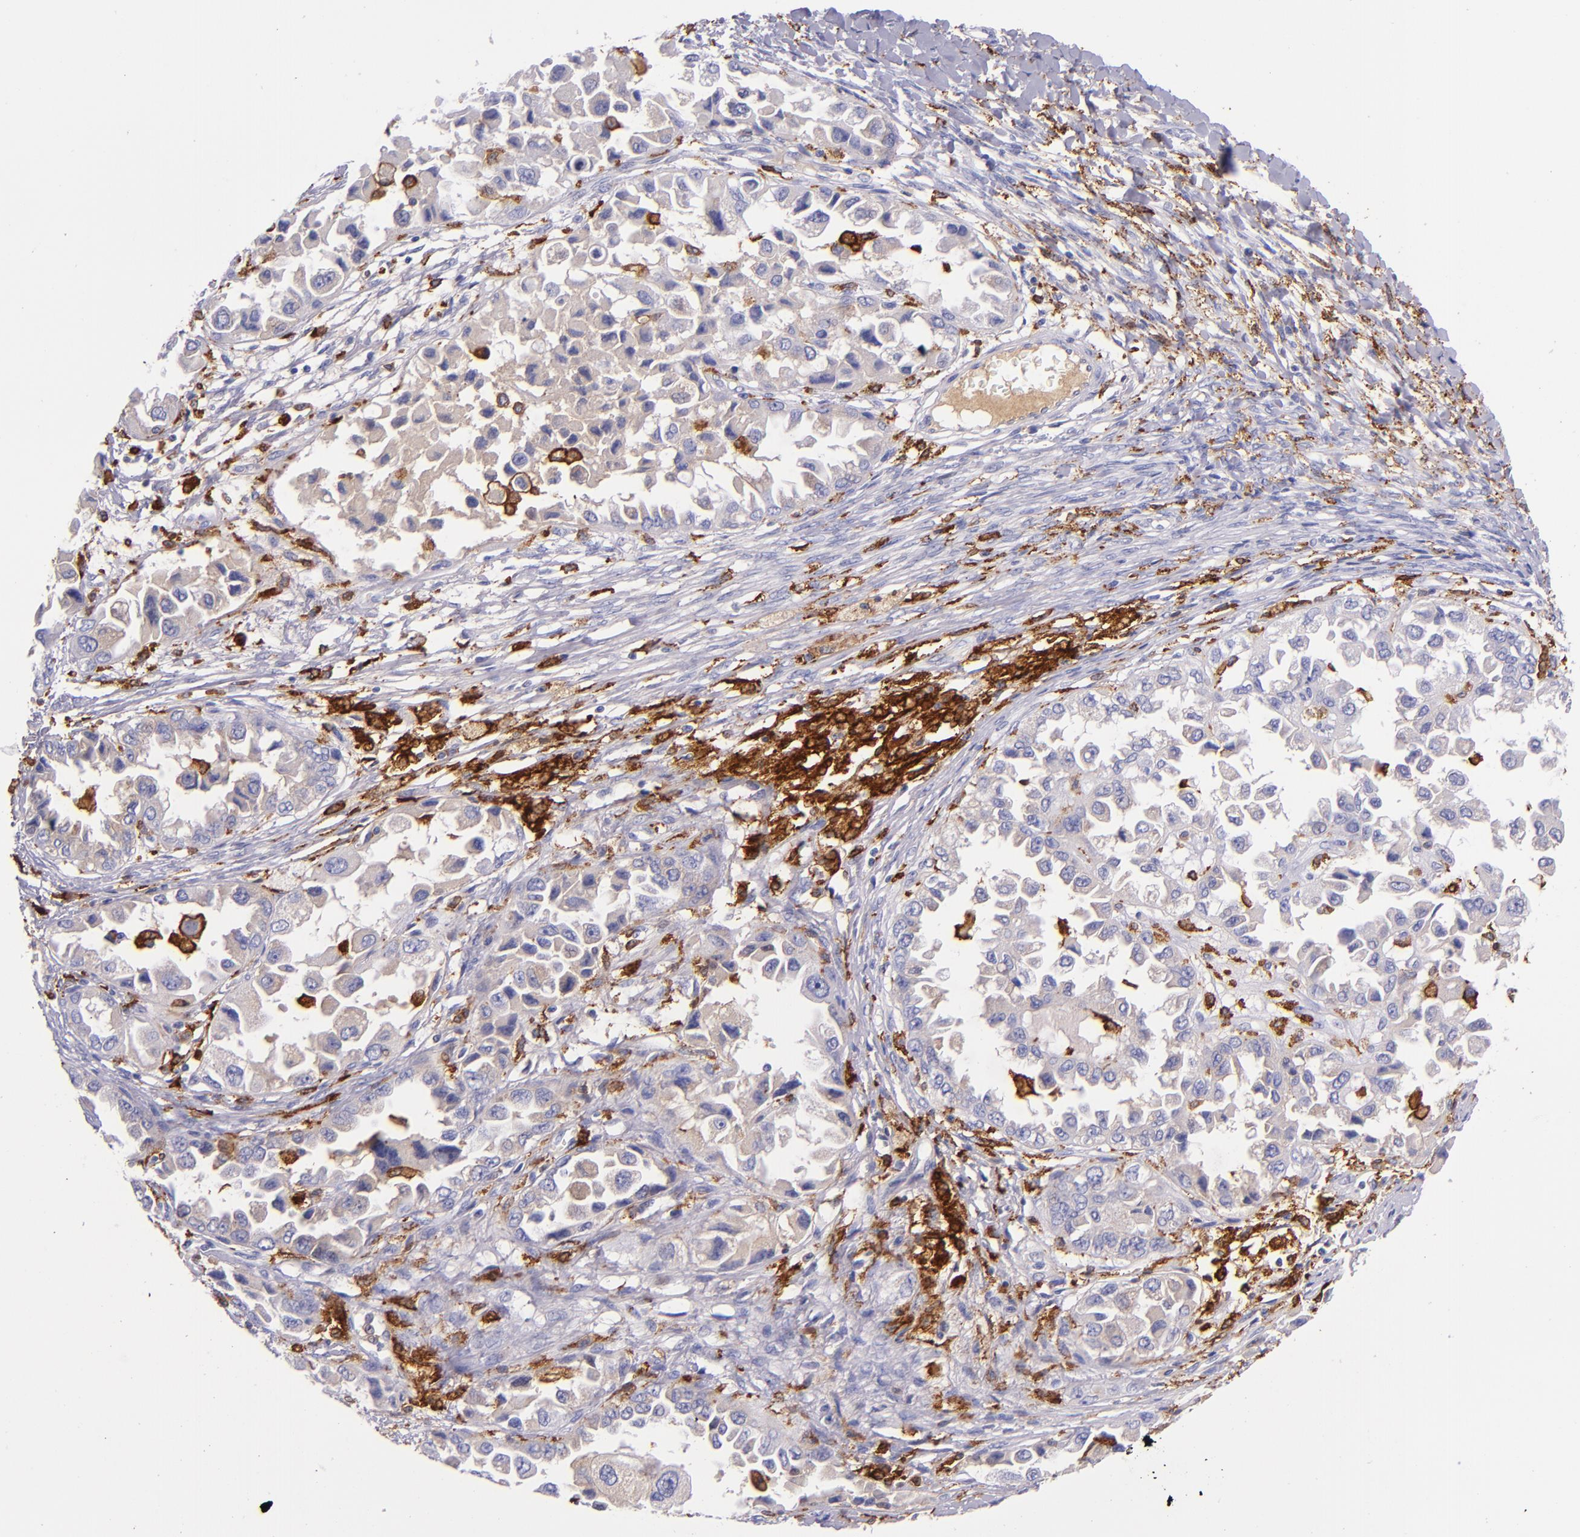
{"staining": {"intensity": "negative", "quantity": "none", "location": "none"}, "tissue": "ovarian cancer", "cell_type": "Tumor cells", "image_type": "cancer", "snomed": [{"axis": "morphology", "description": "Cystadenocarcinoma, serous, NOS"}, {"axis": "topography", "description": "Ovary"}], "caption": "This photomicrograph is of serous cystadenocarcinoma (ovarian) stained with immunohistochemistry (IHC) to label a protein in brown with the nuclei are counter-stained blue. There is no positivity in tumor cells.", "gene": "CD163", "patient": {"sex": "female", "age": 84}}